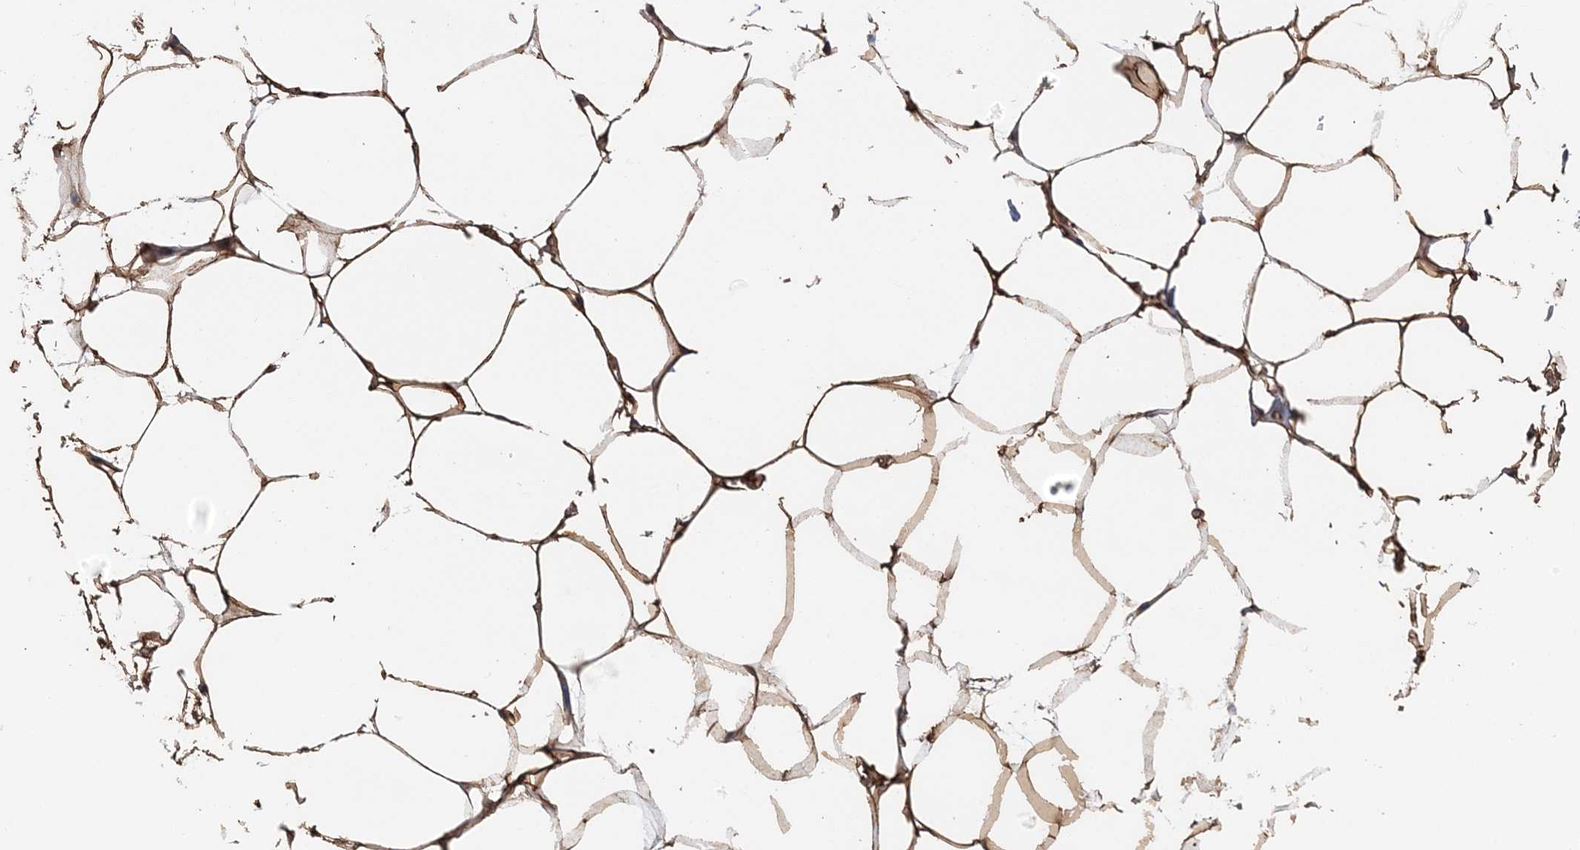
{"staining": {"intensity": "moderate", "quantity": ">75%", "location": "cytoplasmic/membranous,nuclear"}, "tissue": "adipose tissue", "cell_type": "Adipocytes", "image_type": "normal", "snomed": [{"axis": "morphology", "description": "Normal tissue, NOS"}, {"axis": "morphology", "description": "Fibrosis, NOS"}, {"axis": "topography", "description": "Breast"}, {"axis": "topography", "description": "Adipose tissue"}], "caption": "Brown immunohistochemical staining in unremarkable human adipose tissue demonstrates moderate cytoplasmic/membranous,nuclear positivity in approximately >75% of adipocytes. (Stains: DAB (3,3'-diaminobenzidine) in brown, nuclei in blue, Microscopy: brightfield microscopy at high magnification).", "gene": "TSHZ2", "patient": {"sex": "female", "age": 39}}